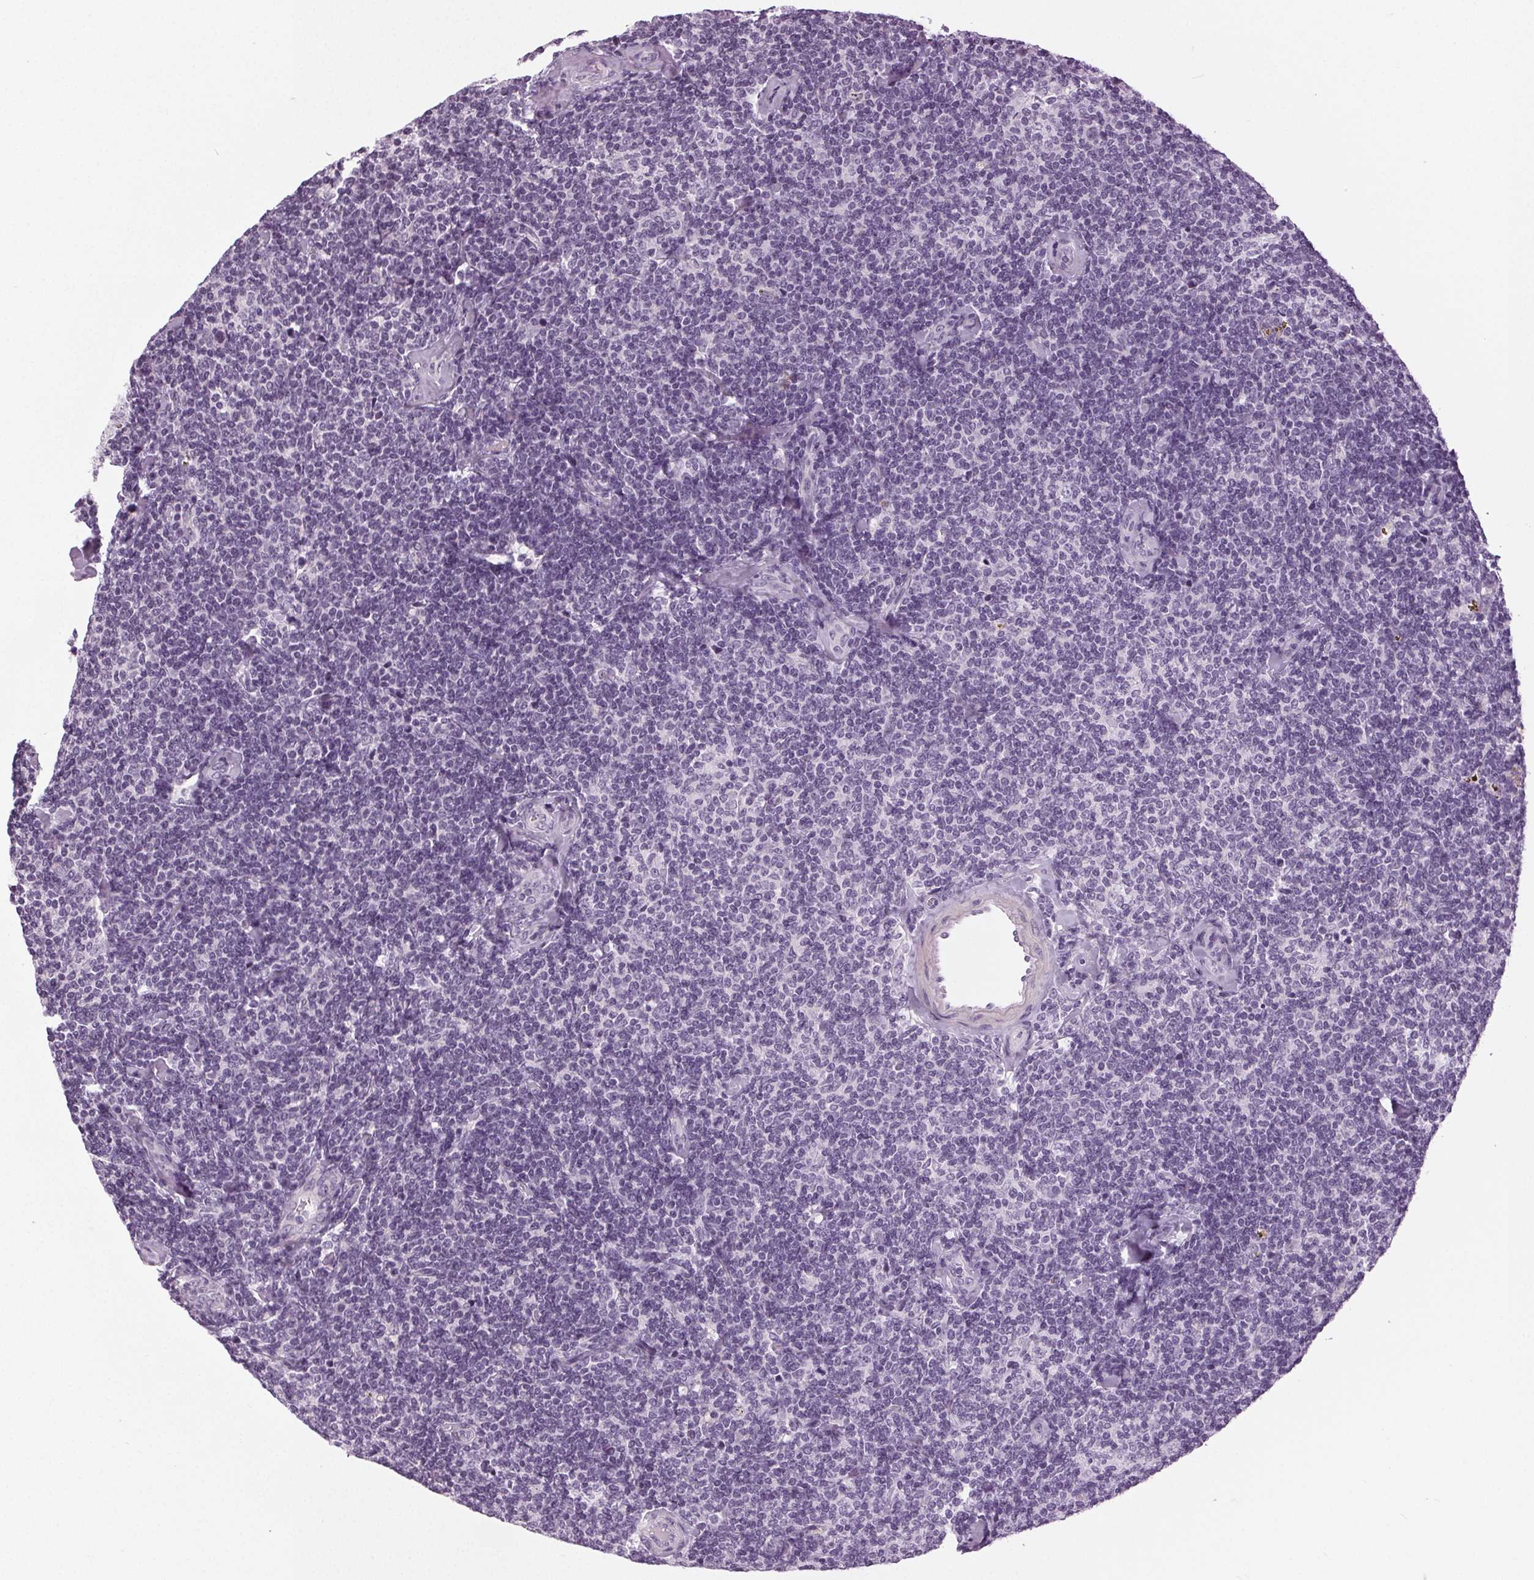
{"staining": {"intensity": "negative", "quantity": "none", "location": "none"}, "tissue": "lymphoma", "cell_type": "Tumor cells", "image_type": "cancer", "snomed": [{"axis": "morphology", "description": "Malignant lymphoma, non-Hodgkin's type, Low grade"}, {"axis": "topography", "description": "Lymph node"}], "caption": "Photomicrograph shows no significant protein expression in tumor cells of lymphoma. (DAB immunohistochemistry visualized using brightfield microscopy, high magnification).", "gene": "DNAH12", "patient": {"sex": "female", "age": 56}}